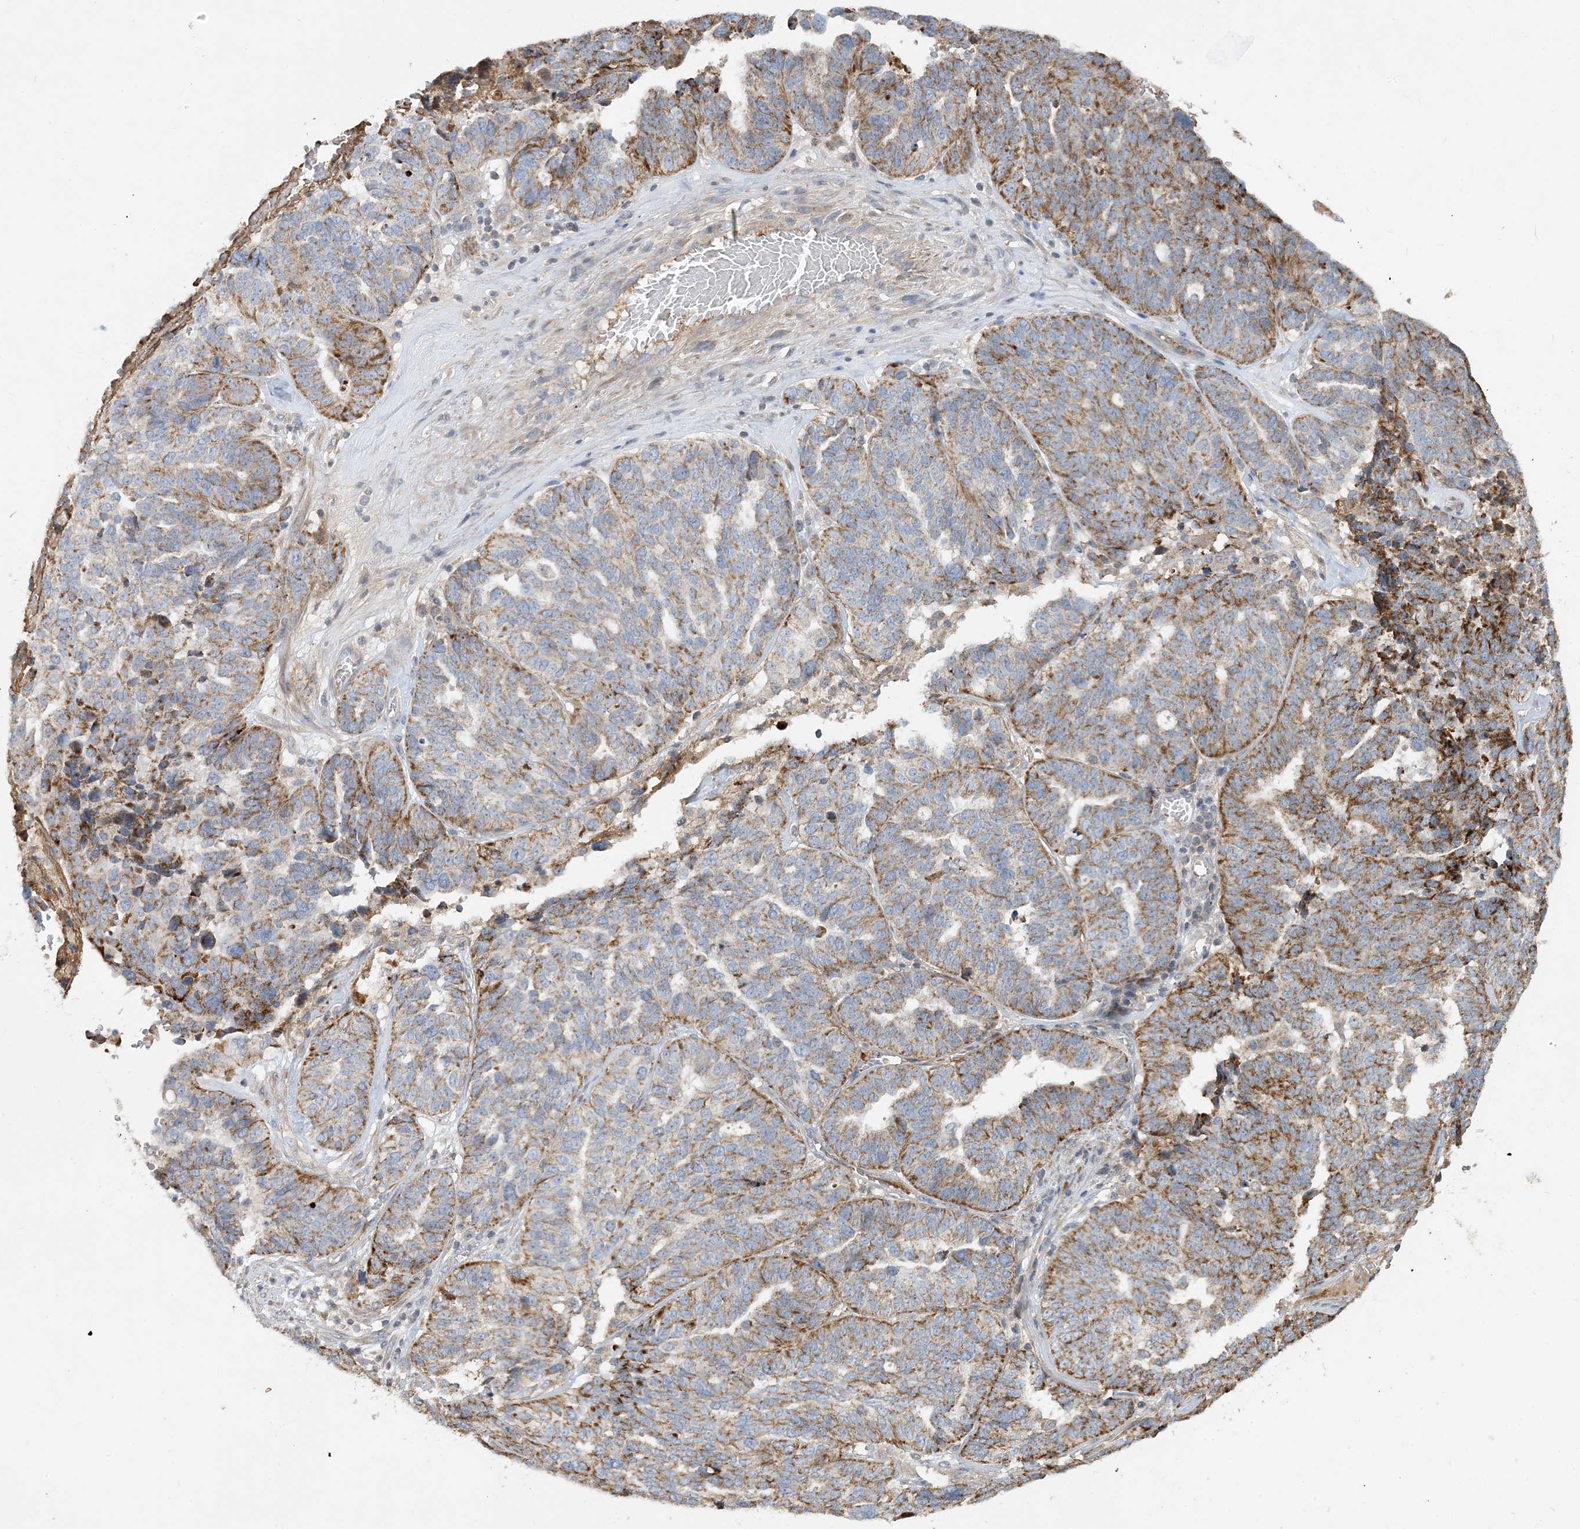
{"staining": {"intensity": "moderate", "quantity": "25%-75%", "location": "cytoplasmic/membranous"}, "tissue": "ovarian cancer", "cell_type": "Tumor cells", "image_type": "cancer", "snomed": [{"axis": "morphology", "description": "Cystadenocarcinoma, serous, NOS"}, {"axis": "topography", "description": "Ovary"}], "caption": "Immunohistochemical staining of human ovarian cancer displays medium levels of moderate cytoplasmic/membranous protein positivity in approximately 25%-75% of tumor cells.", "gene": "ECHDC1", "patient": {"sex": "female", "age": 59}}